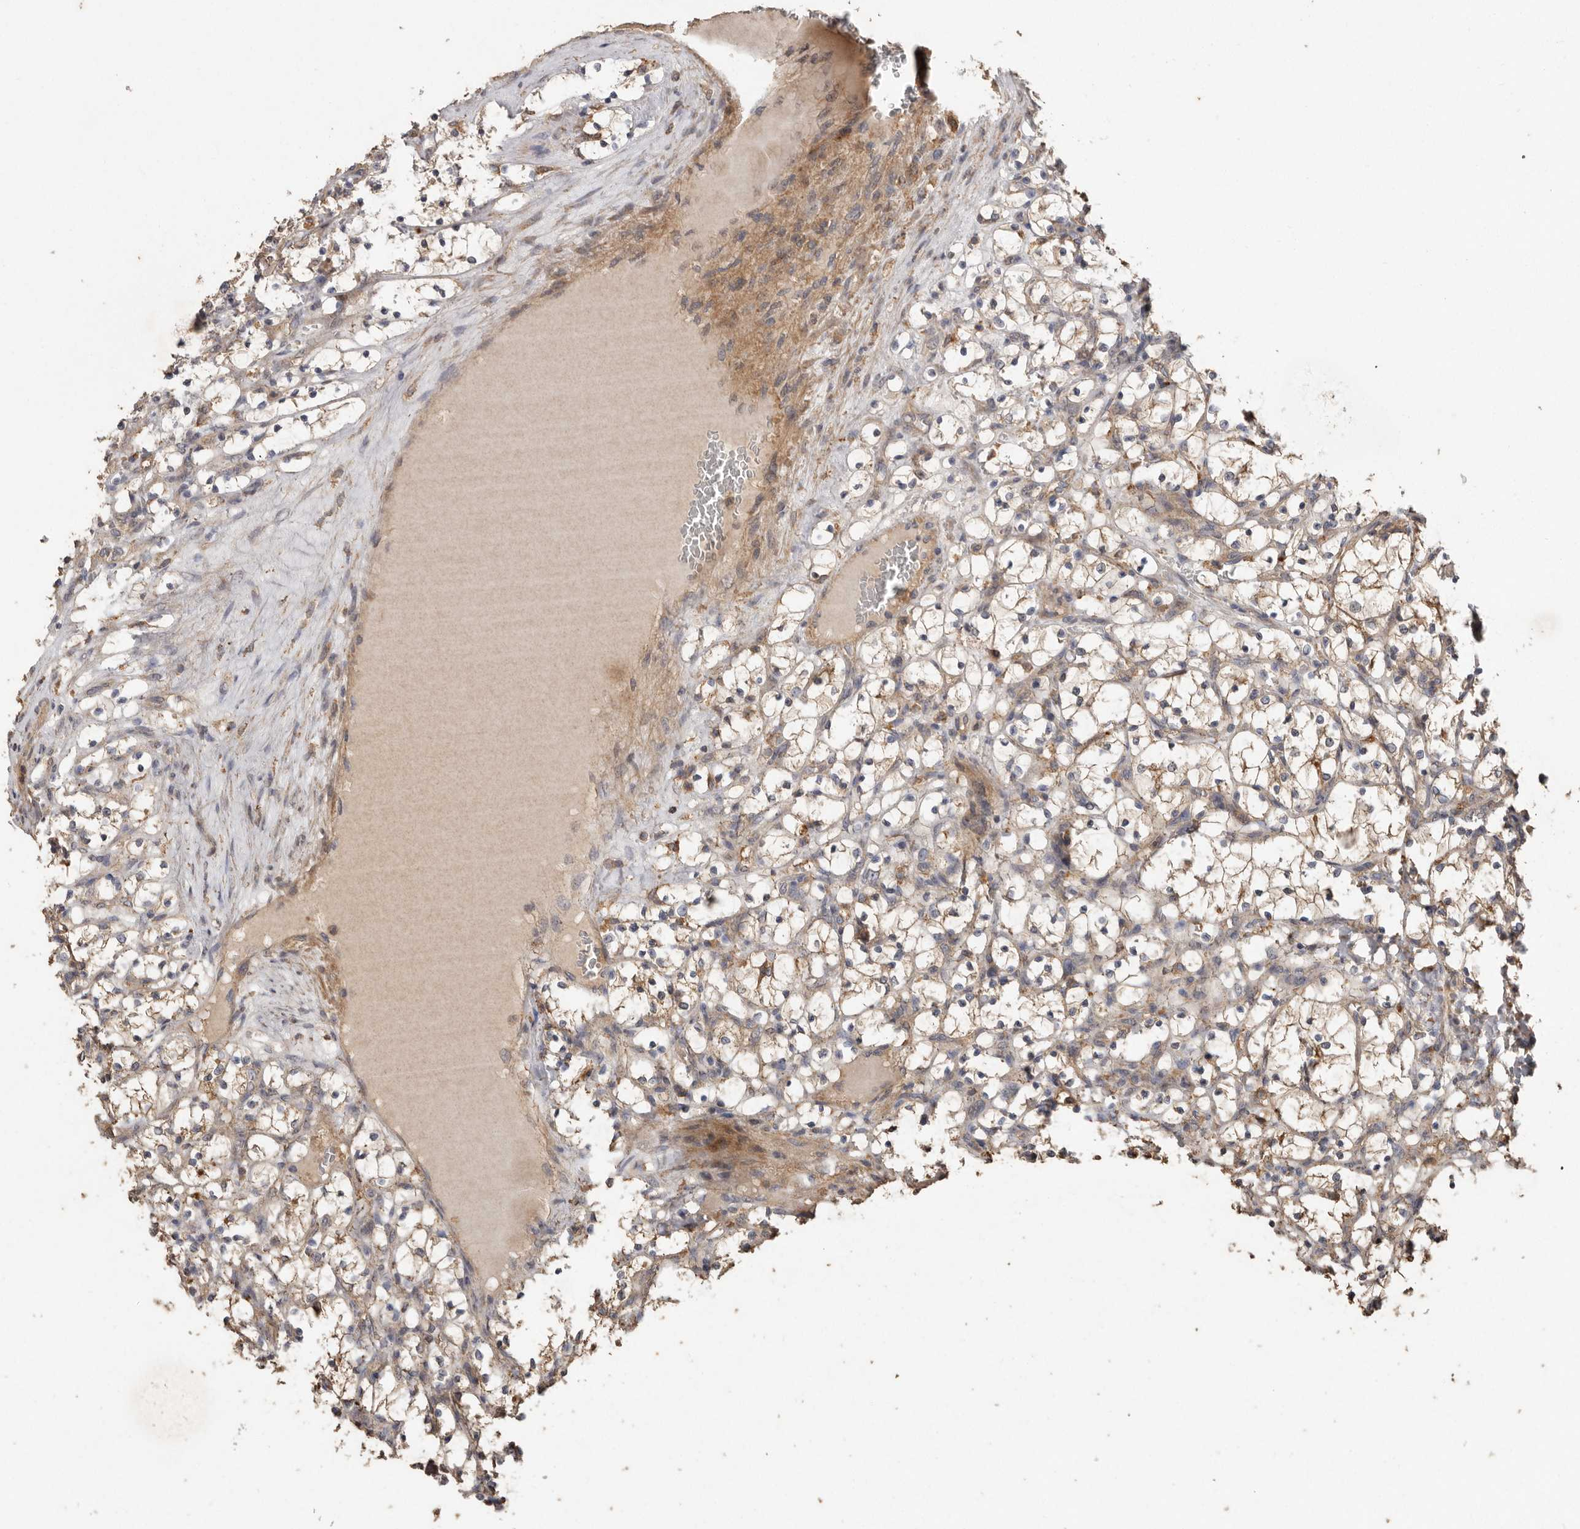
{"staining": {"intensity": "moderate", "quantity": "25%-75%", "location": "cytoplasmic/membranous"}, "tissue": "renal cancer", "cell_type": "Tumor cells", "image_type": "cancer", "snomed": [{"axis": "morphology", "description": "Adenocarcinoma, NOS"}, {"axis": "topography", "description": "Kidney"}], "caption": "DAB immunohistochemical staining of renal adenocarcinoma reveals moderate cytoplasmic/membranous protein staining in approximately 25%-75% of tumor cells.", "gene": "RWDD1", "patient": {"sex": "female", "age": 69}}